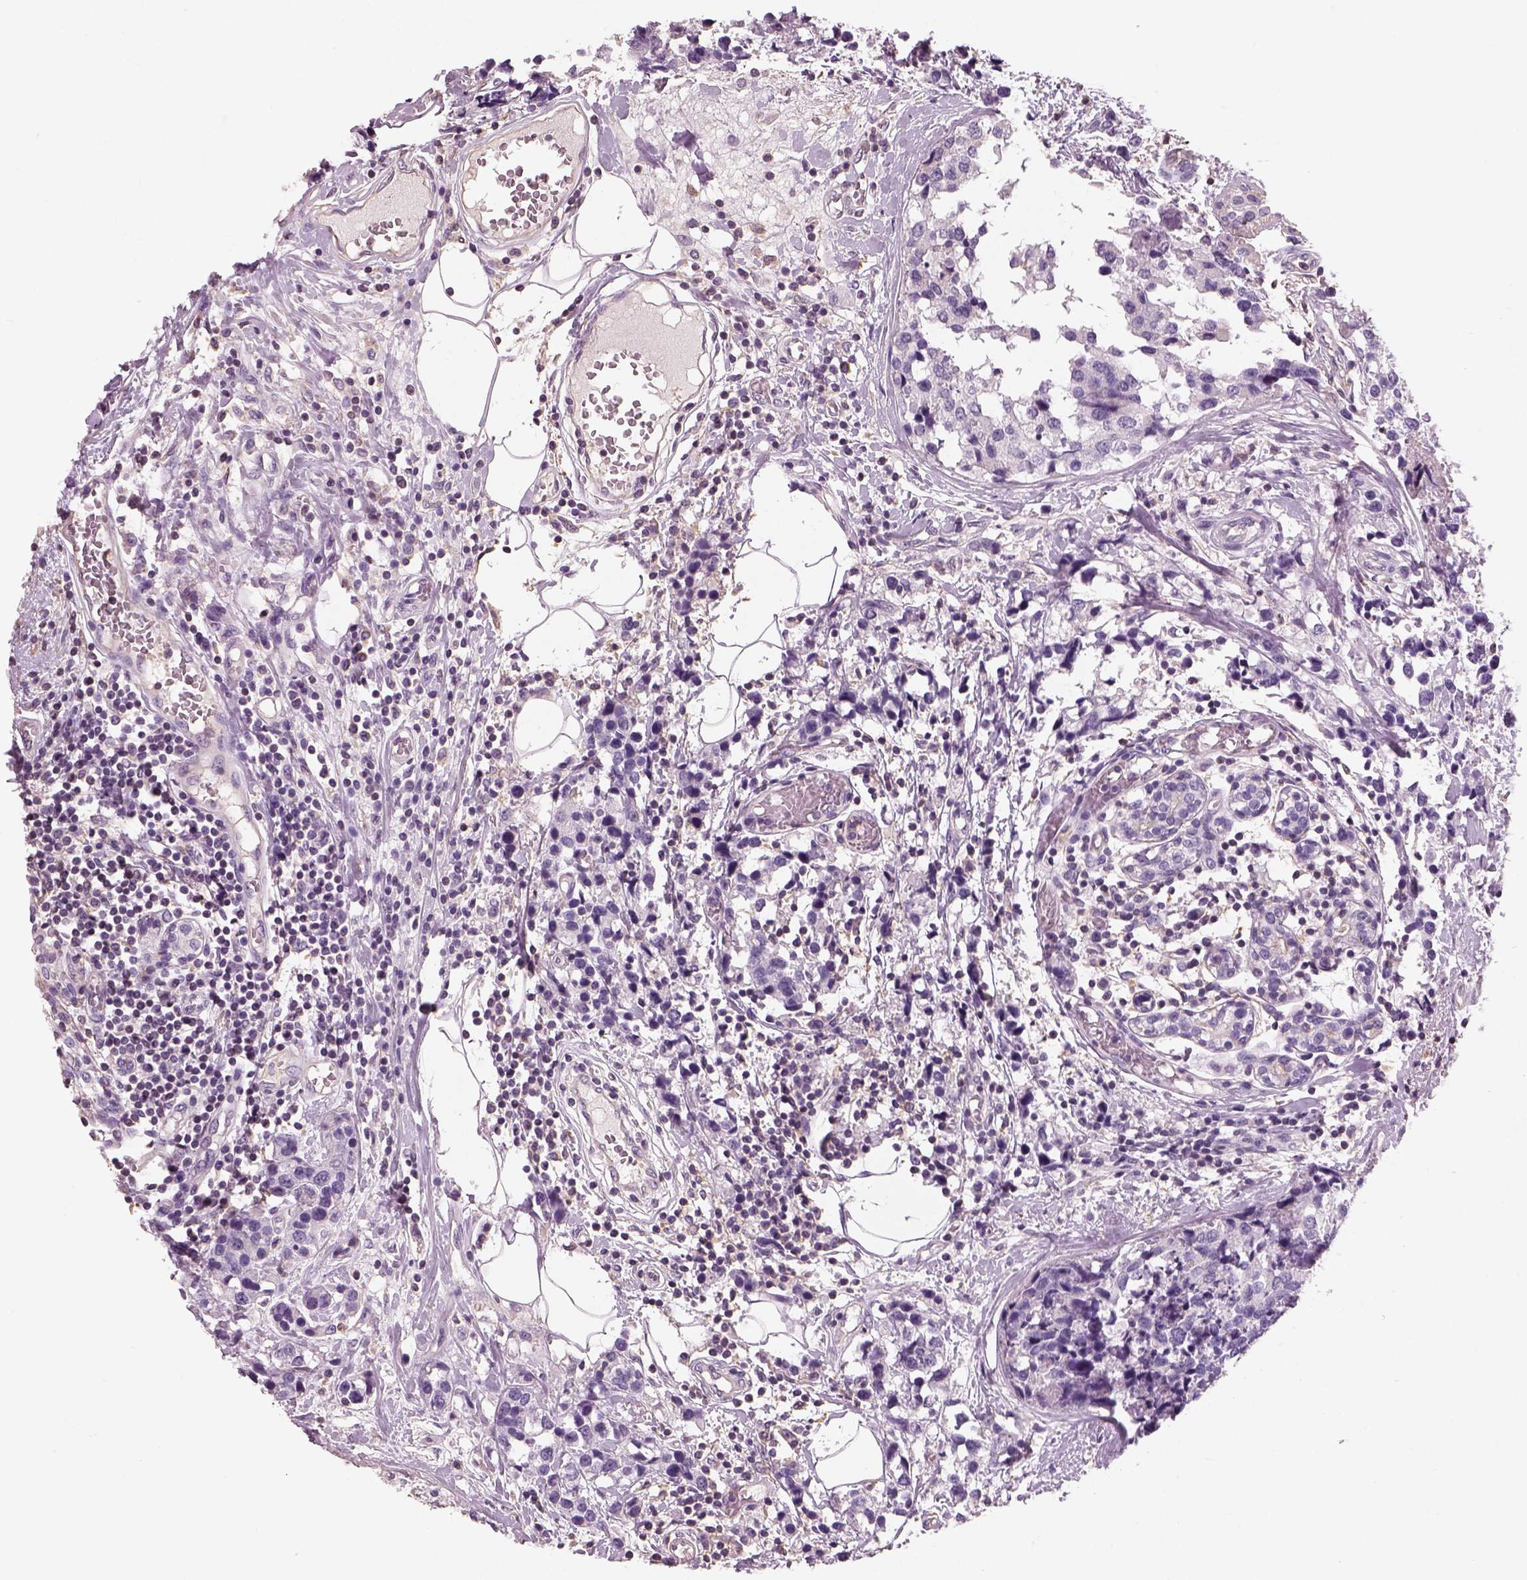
{"staining": {"intensity": "negative", "quantity": "none", "location": "none"}, "tissue": "breast cancer", "cell_type": "Tumor cells", "image_type": "cancer", "snomed": [{"axis": "morphology", "description": "Lobular carcinoma"}, {"axis": "topography", "description": "Breast"}], "caption": "This is a histopathology image of IHC staining of lobular carcinoma (breast), which shows no positivity in tumor cells. (Brightfield microscopy of DAB immunohistochemistry at high magnification).", "gene": "OTUD6A", "patient": {"sex": "female", "age": 59}}